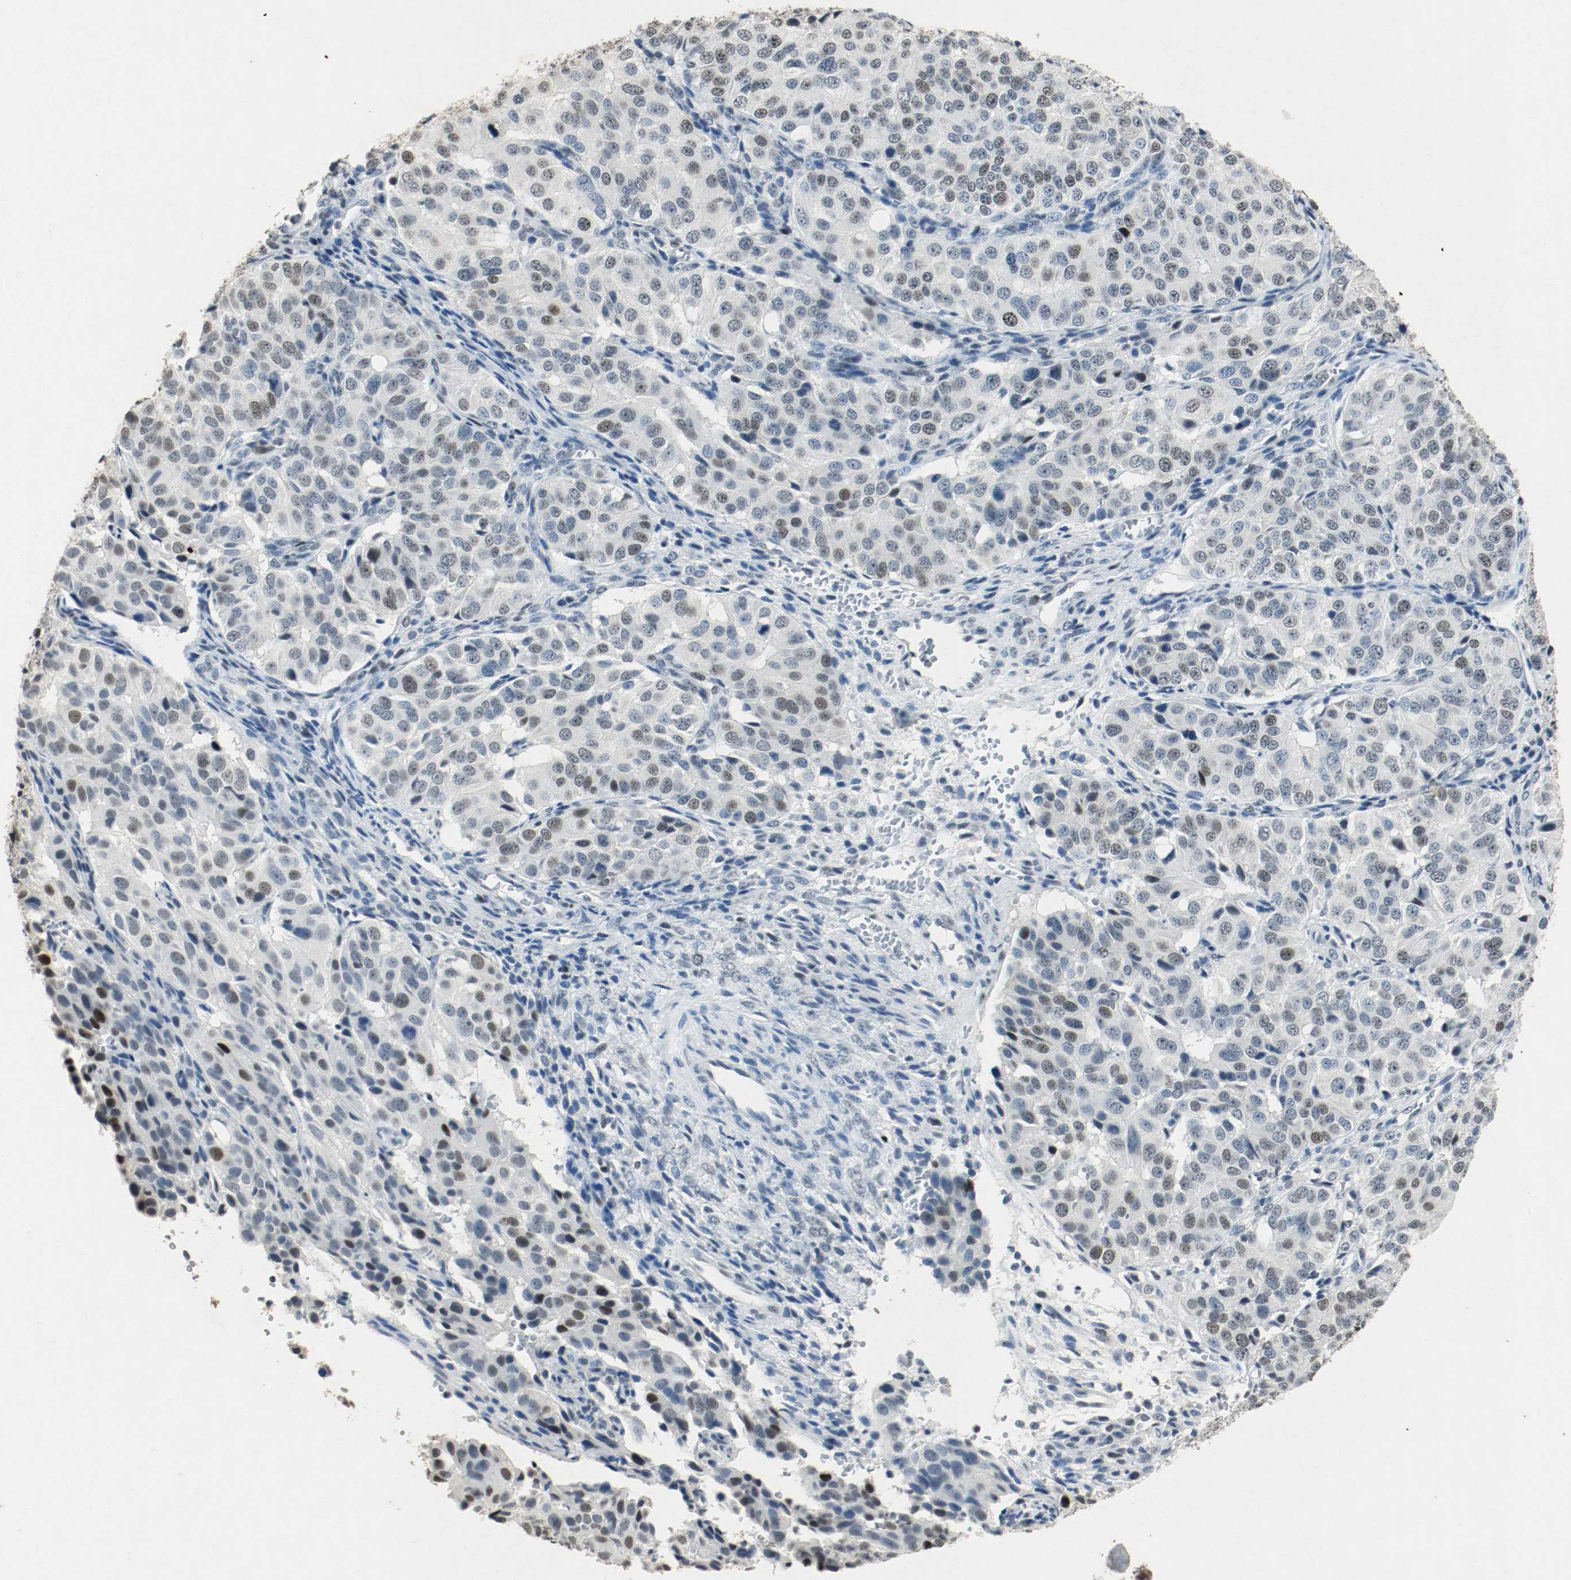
{"staining": {"intensity": "weak", "quantity": "25%-75%", "location": "nuclear"}, "tissue": "ovarian cancer", "cell_type": "Tumor cells", "image_type": "cancer", "snomed": [{"axis": "morphology", "description": "Carcinoma, endometroid"}, {"axis": "topography", "description": "Ovary"}], "caption": "IHC staining of endometroid carcinoma (ovarian), which exhibits low levels of weak nuclear expression in about 25%-75% of tumor cells indicating weak nuclear protein expression. The staining was performed using DAB (brown) for protein detection and nuclei were counterstained in hematoxylin (blue).", "gene": "DNMT1", "patient": {"sex": "female", "age": 51}}